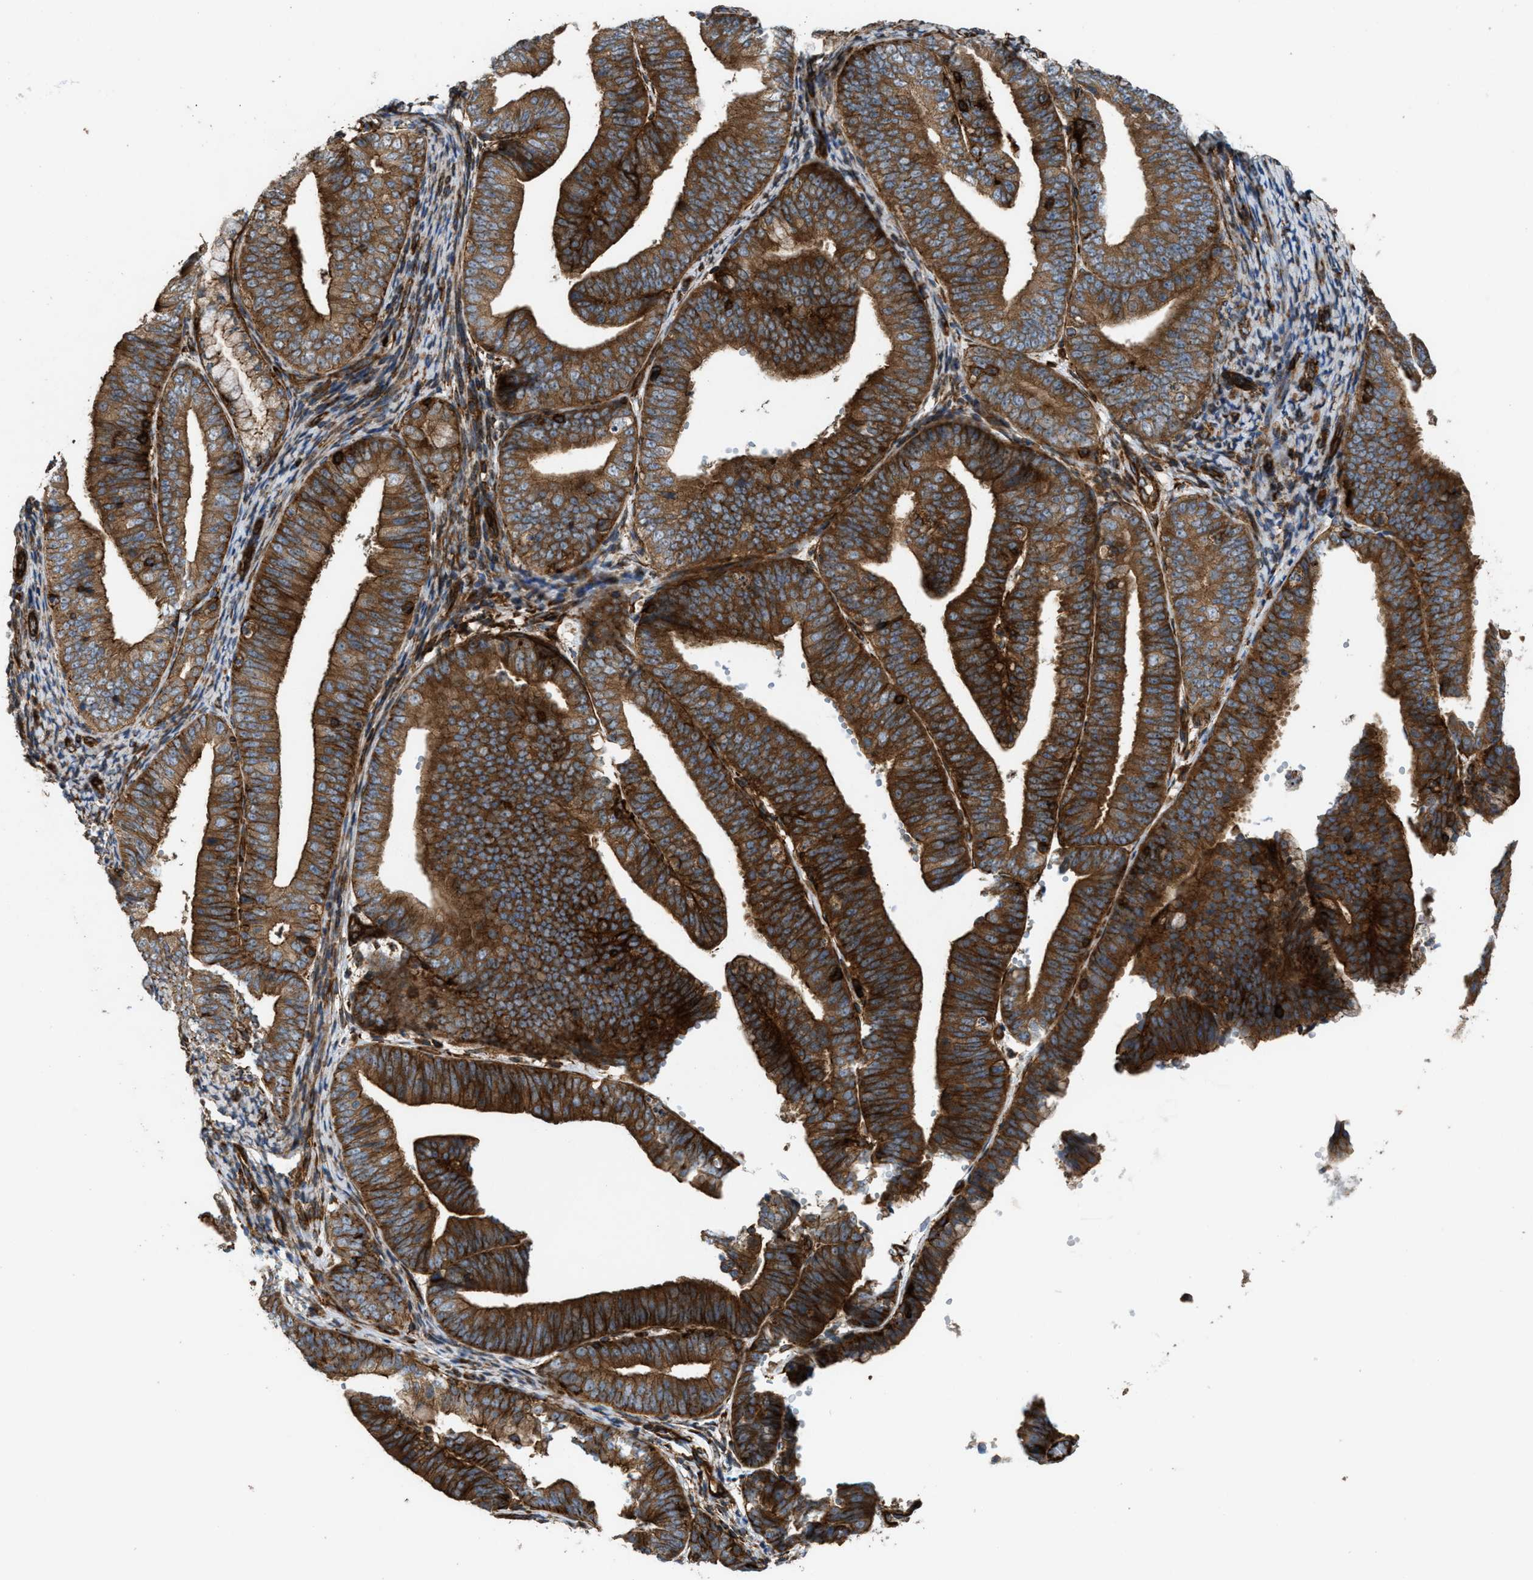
{"staining": {"intensity": "strong", "quantity": ">75%", "location": "cytoplasmic/membranous"}, "tissue": "endometrial cancer", "cell_type": "Tumor cells", "image_type": "cancer", "snomed": [{"axis": "morphology", "description": "Adenocarcinoma, NOS"}, {"axis": "topography", "description": "Endometrium"}], "caption": "Immunohistochemical staining of human adenocarcinoma (endometrial) shows high levels of strong cytoplasmic/membranous protein positivity in approximately >75% of tumor cells.", "gene": "EGLN1", "patient": {"sex": "female", "age": 63}}